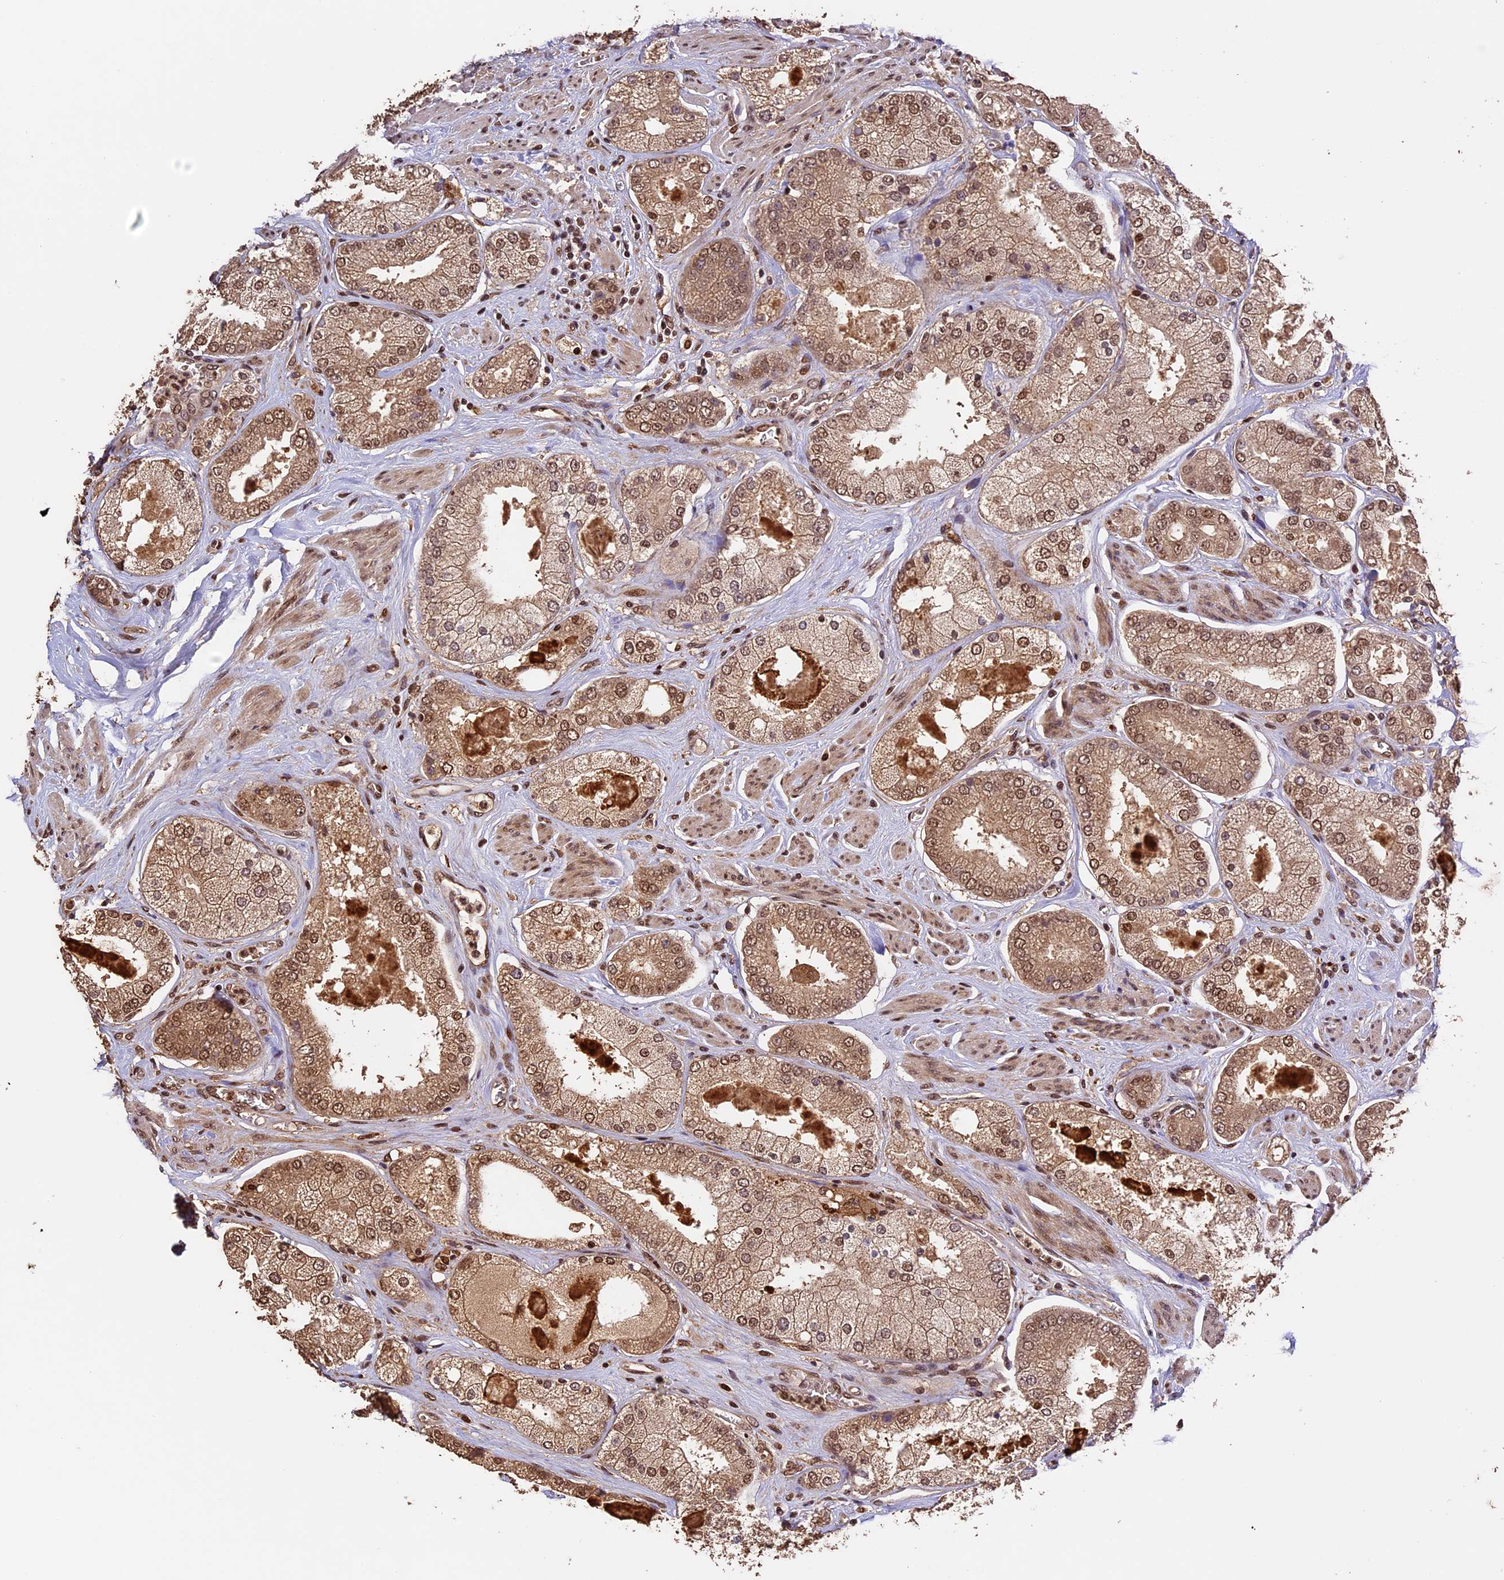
{"staining": {"intensity": "moderate", "quantity": ">75%", "location": "cytoplasmic/membranous,nuclear"}, "tissue": "prostate cancer", "cell_type": "Tumor cells", "image_type": "cancer", "snomed": [{"axis": "morphology", "description": "Adenocarcinoma, High grade"}, {"axis": "topography", "description": "Prostate"}], "caption": "This is a micrograph of IHC staining of prostate cancer (adenocarcinoma (high-grade)), which shows moderate expression in the cytoplasmic/membranous and nuclear of tumor cells.", "gene": "CDKN2AIP", "patient": {"sex": "male", "age": 58}}